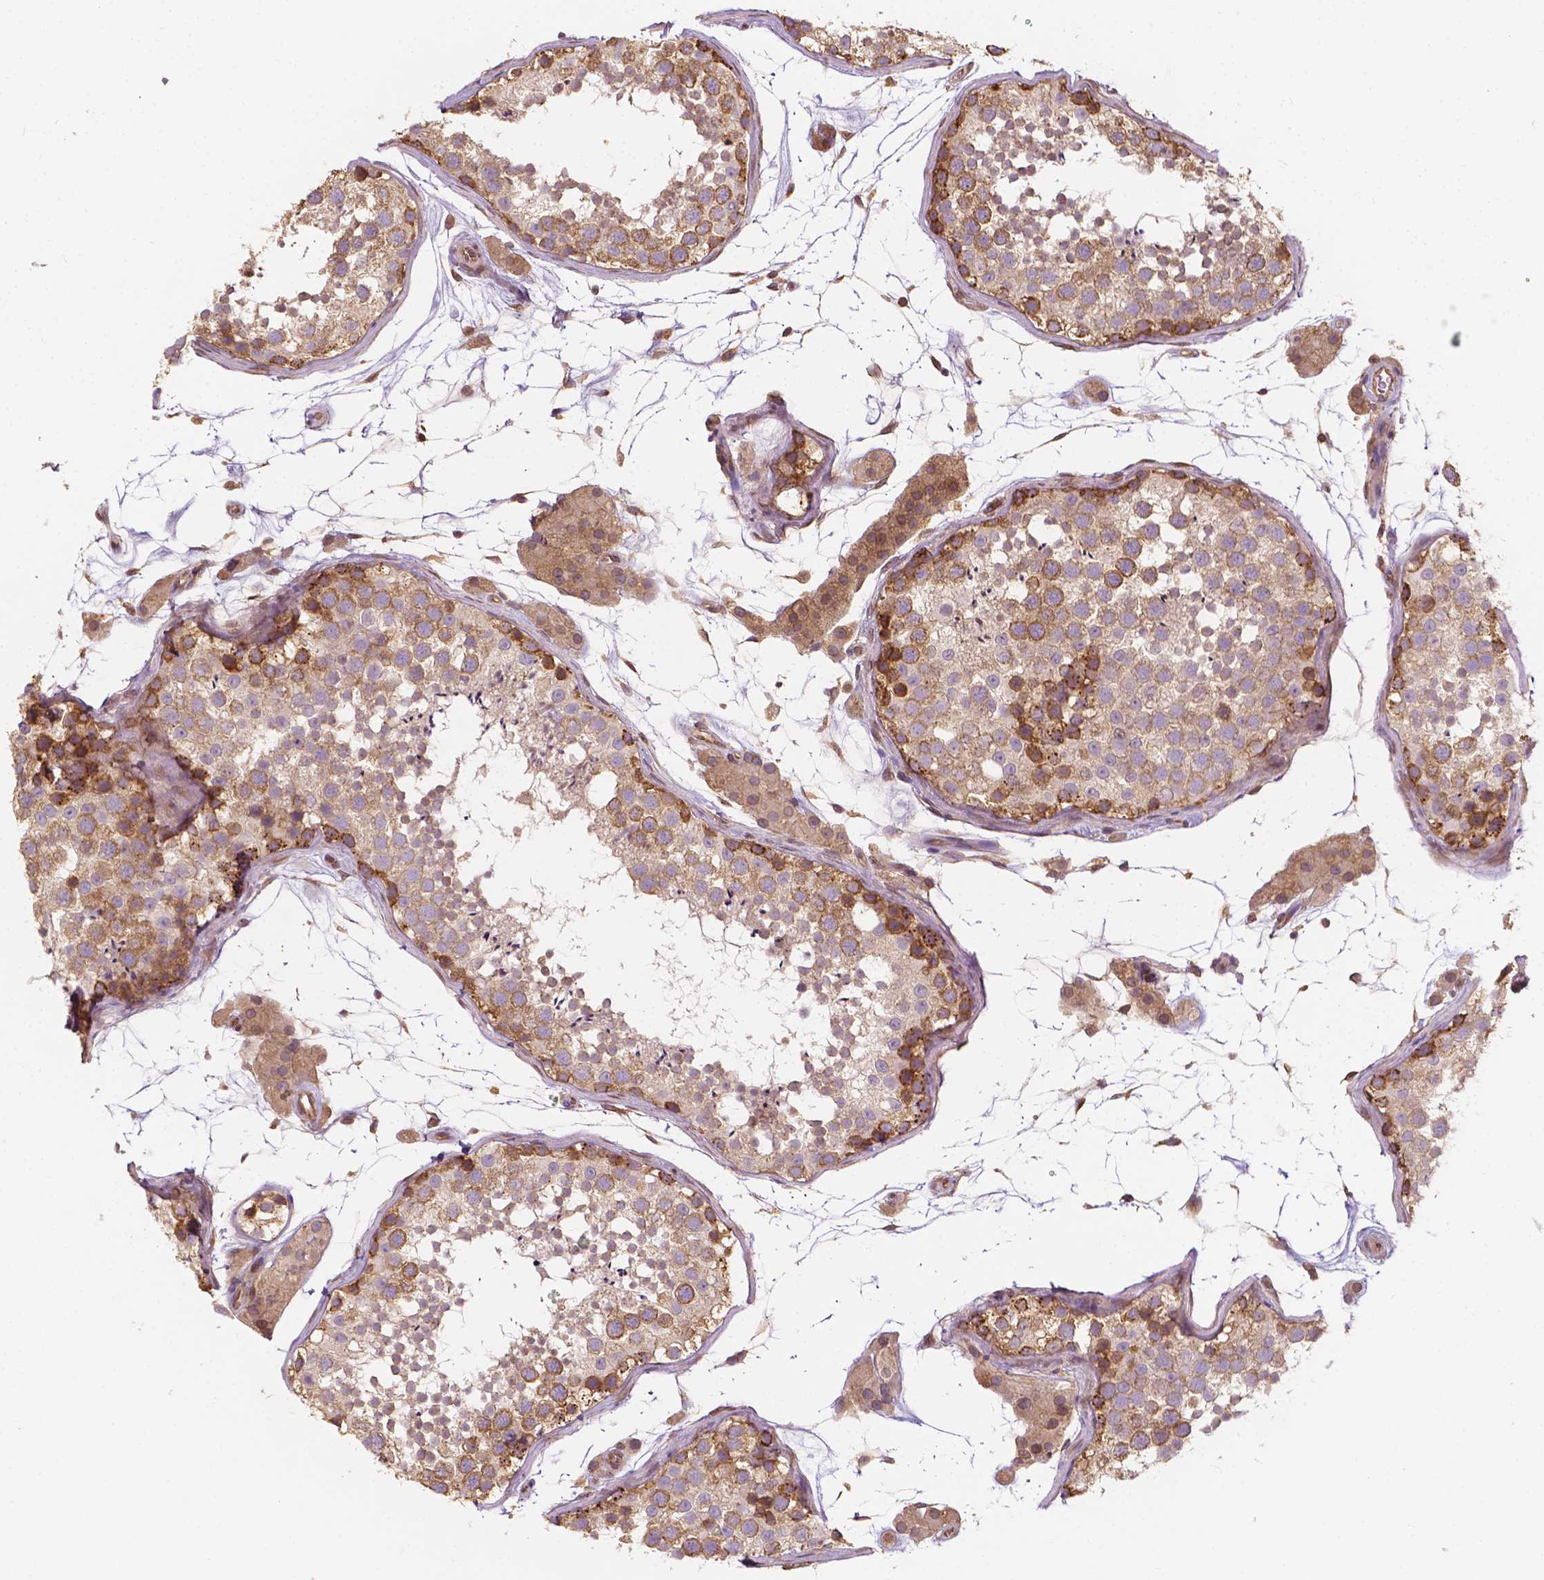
{"staining": {"intensity": "moderate", "quantity": ">75%", "location": "cytoplasmic/membranous"}, "tissue": "testis", "cell_type": "Cells in seminiferous ducts", "image_type": "normal", "snomed": [{"axis": "morphology", "description": "Normal tissue, NOS"}, {"axis": "topography", "description": "Testis"}], "caption": "Testis stained with a brown dye displays moderate cytoplasmic/membranous positive positivity in approximately >75% of cells in seminiferous ducts.", "gene": "G3BP1", "patient": {"sex": "male", "age": 41}}